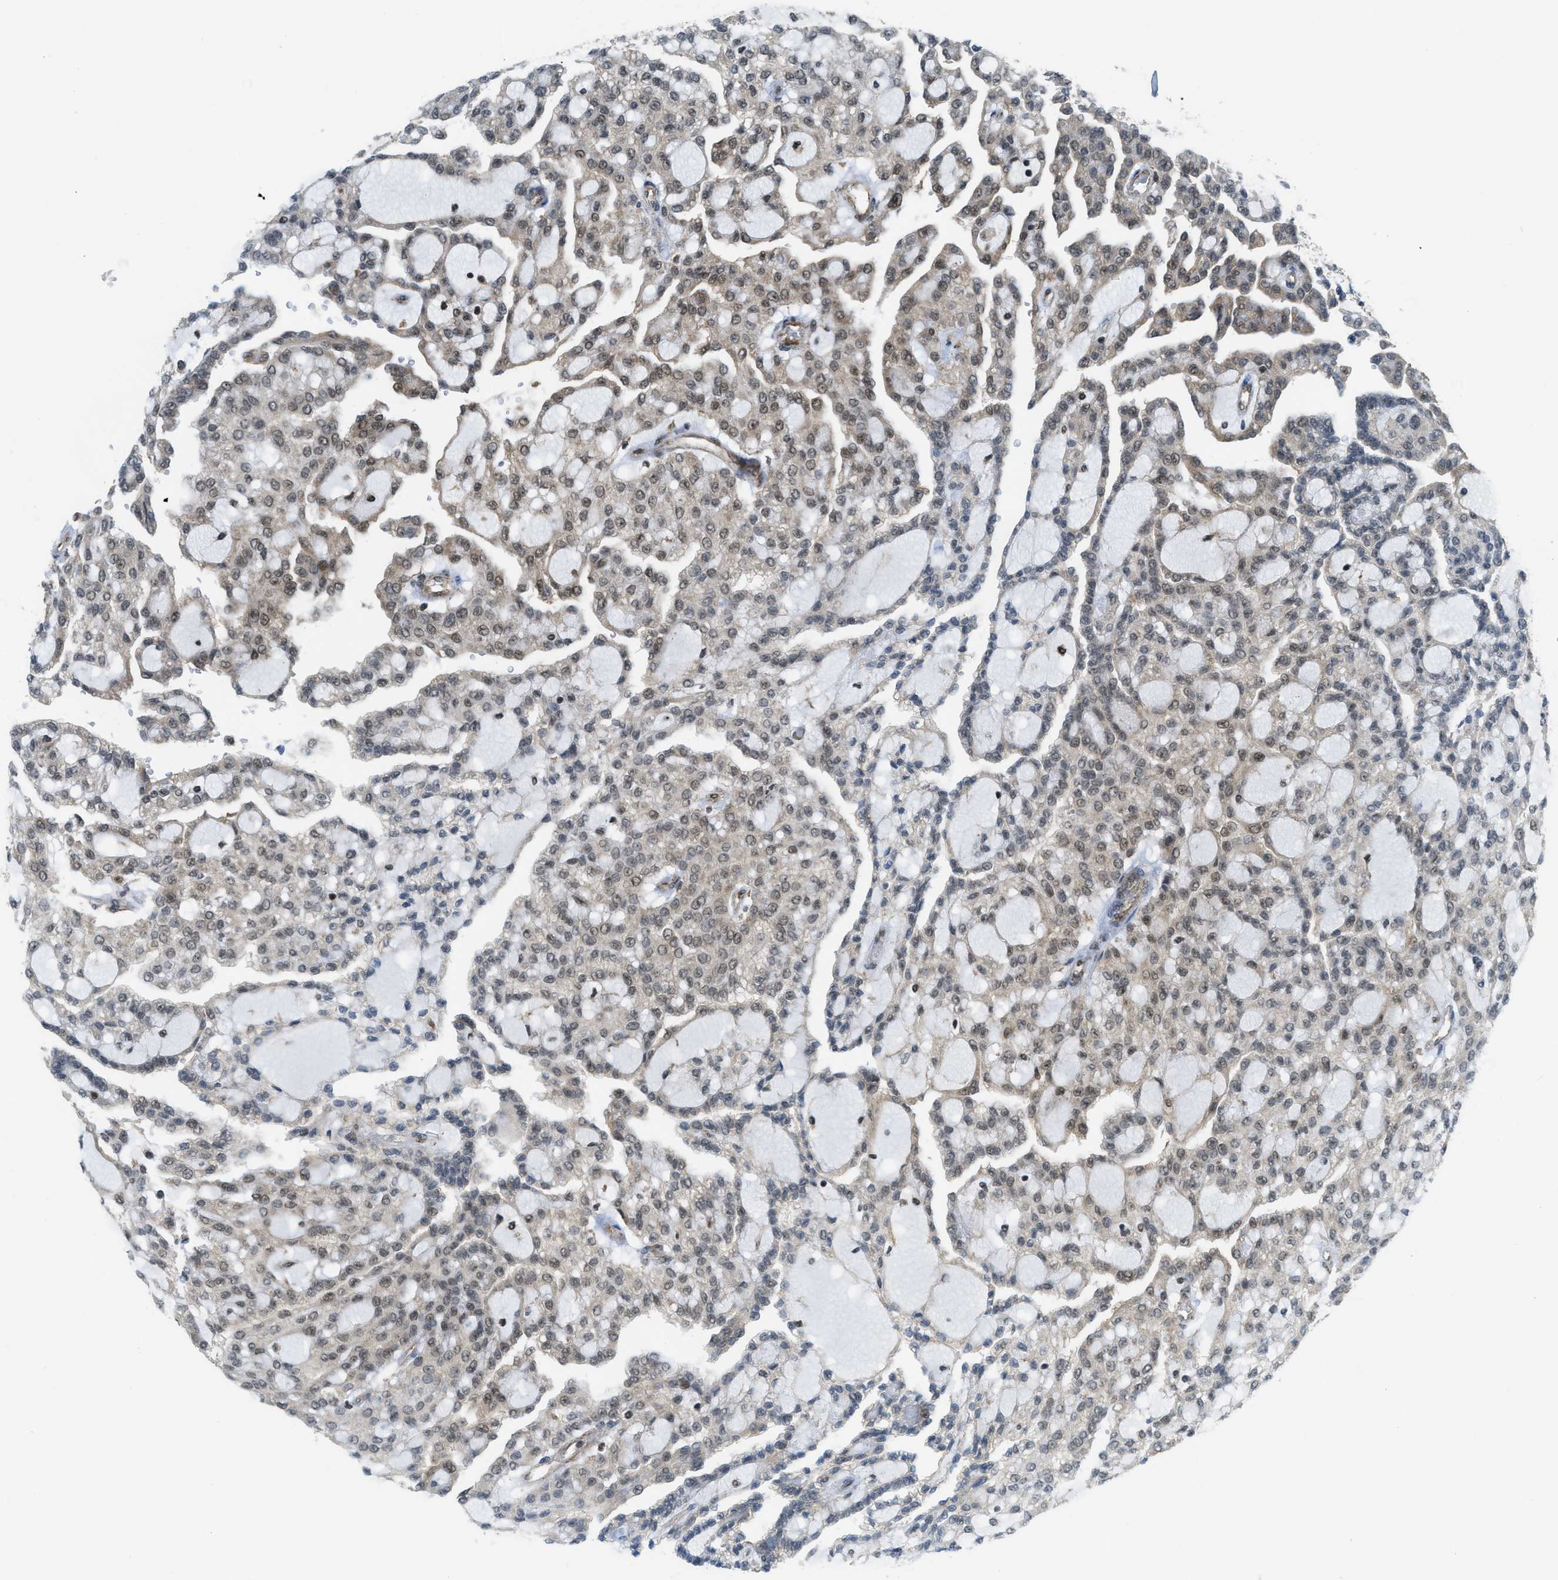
{"staining": {"intensity": "weak", "quantity": "25%-75%", "location": "nuclear"}, "tissue": "renal cancer", "cell_type": "Tumor cells", "image_type": "cancer", "snomed": [{"axis": "morphology", "description": "Adenocarcinoma, NOS"}, {"axis": "topography", "description": "Kidney"}], "caption": "Immunohistochemical staining of adenocarcinoma (renal) shows weak nuclear protein staining in approximately 25%-75% of tumor cells.", "gene": "TNPO1", "patient": {"sex": "male", "age": 63}}